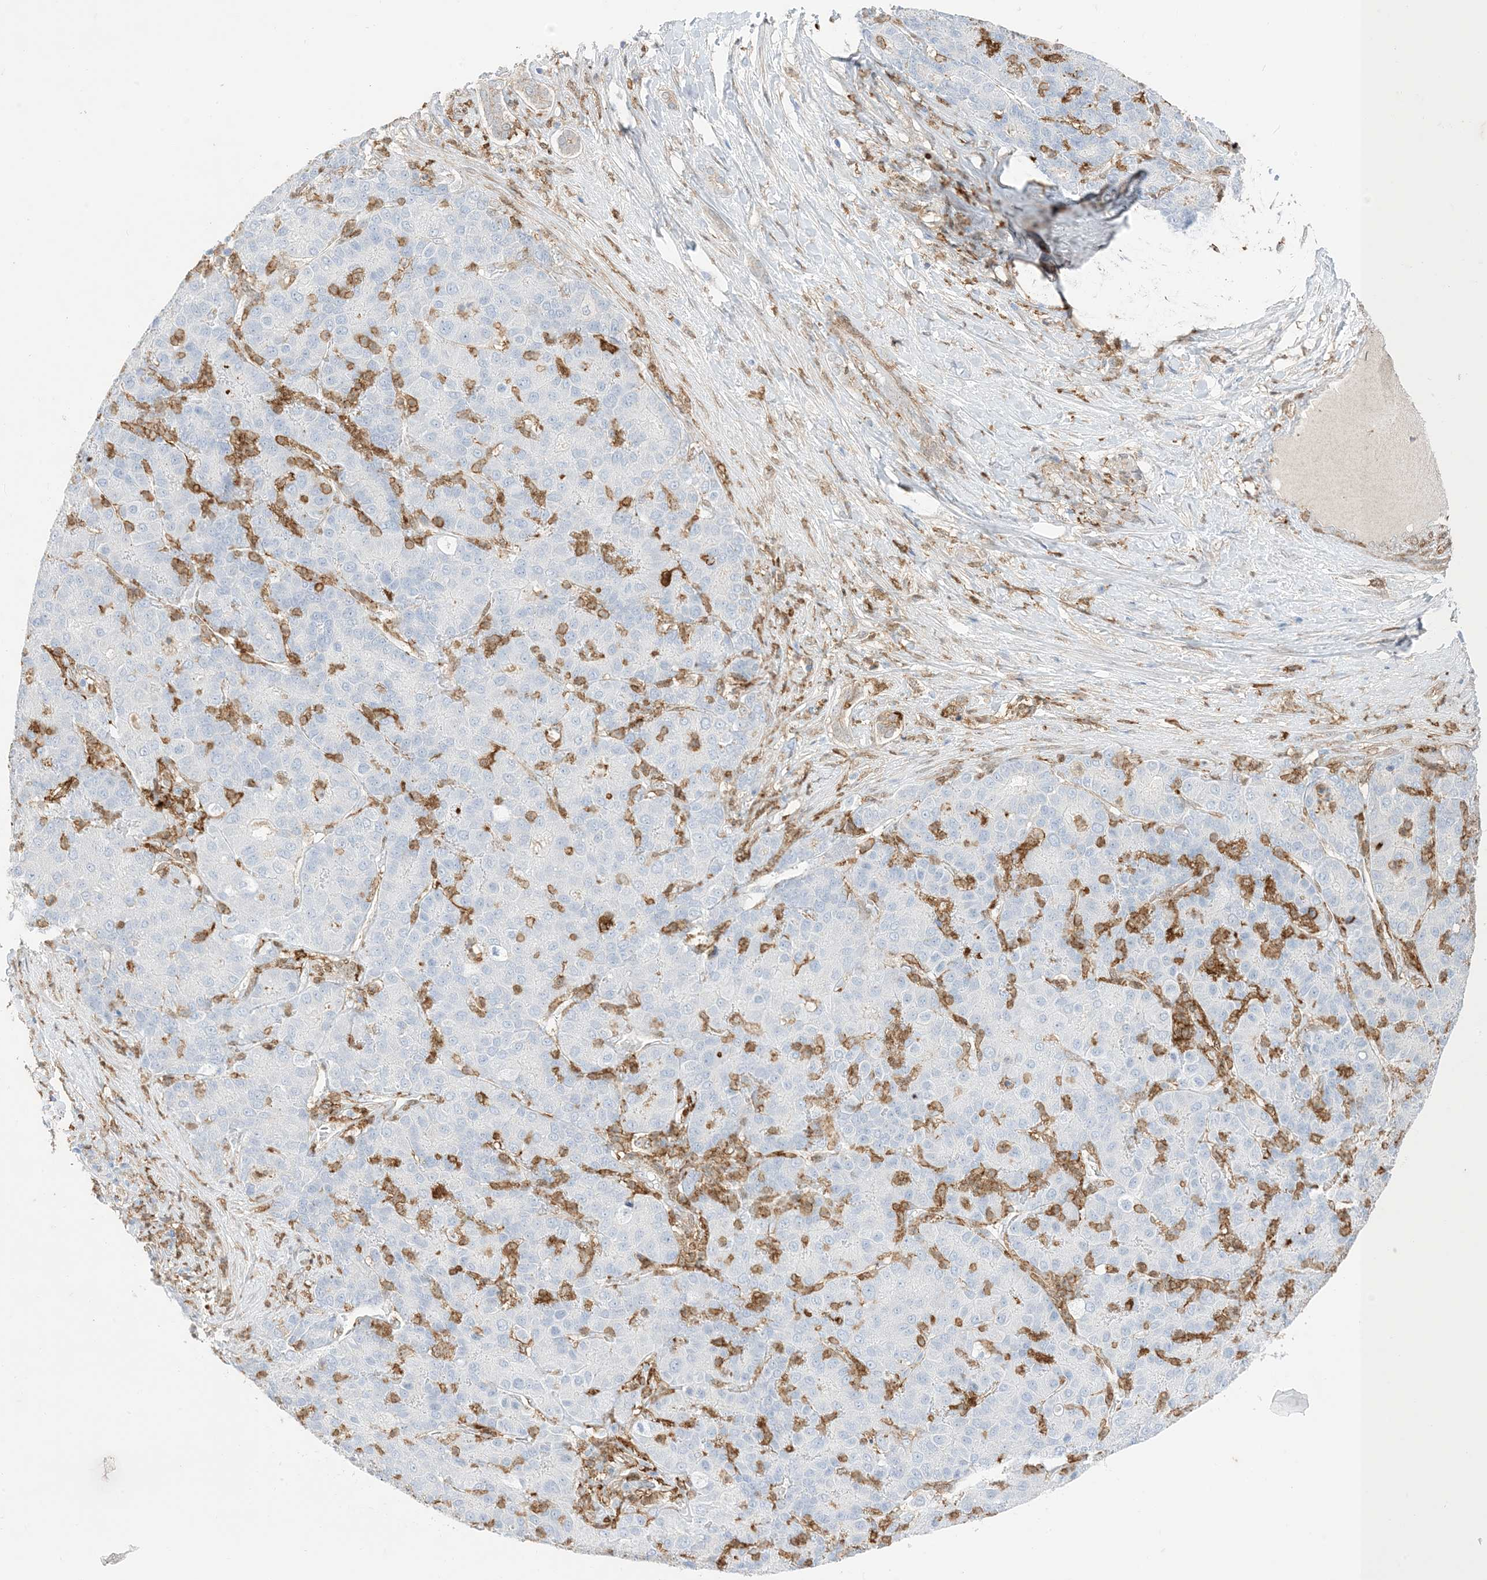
{"staining": {"intensity": "negative", "quantity": "none", "location": "none"}, "tissue": "liver cancer", "cell_type": "Tumor cells", "image_type": "cancer", "snomed": [{"axis": "morphology", "description": "Carcinoma, Hepatocellular, NOS"}, {"axis": "topography", "description": "Liver"}], "caption": "This is an IHC histopathology image of human hepatocellular carcinoma (liver). There is no positivity in tumor cells.", "gene": "GSN", "patient": {"sex": "male", "age": 65}}